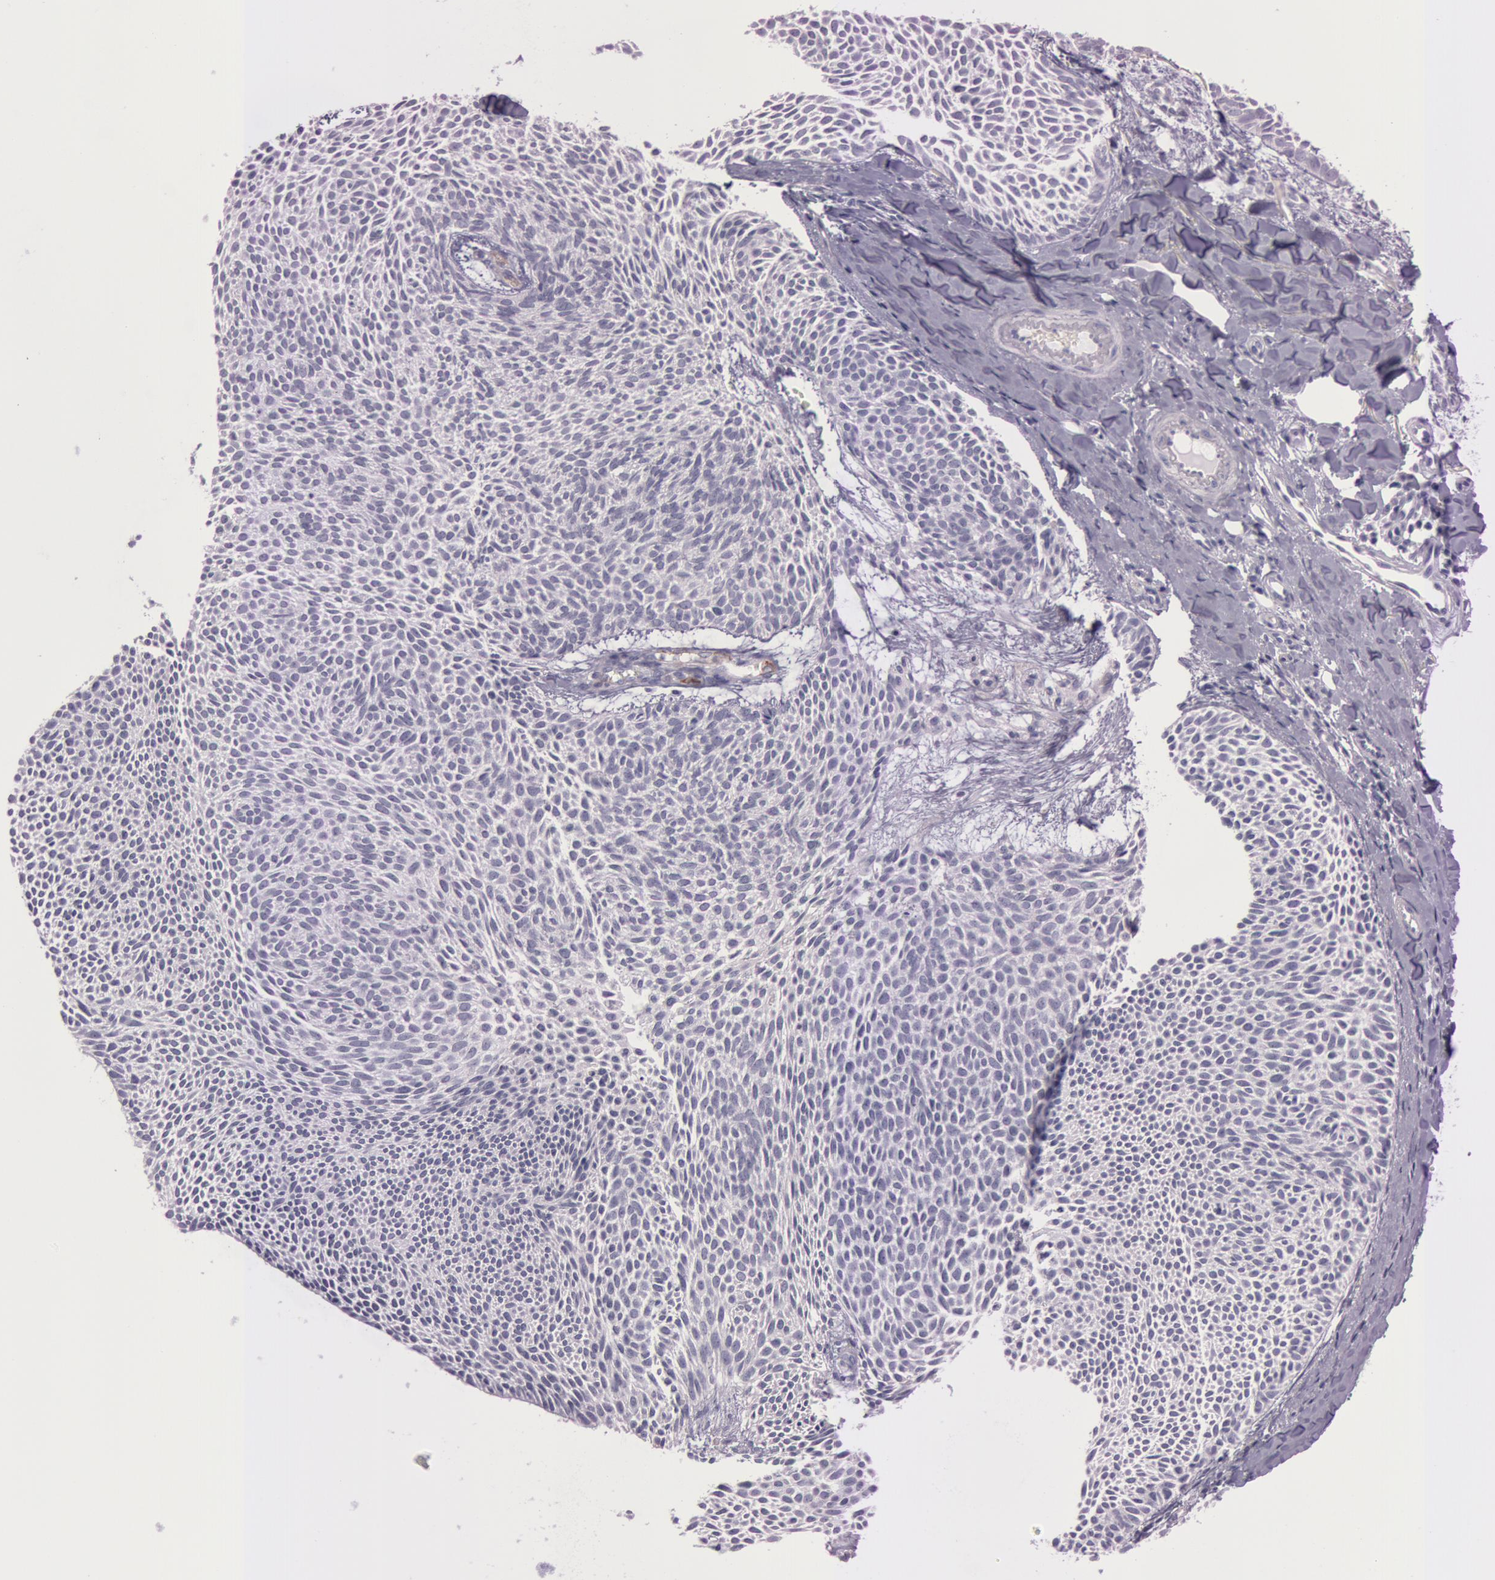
{"staining": {"intensity": "negative", "quantity": "none", "location": "none"}, "tissue": "skin cancer", "cell_type": "Tumor cells", "image_type": "cancer", "snomed": [{"axis": "morphology", "description": "Basal cell carcinoma"}, {"axis": "topography", "description": "Skin"}], "caption": "This micrograph is of skin cancer (basal cell carcinoma) stained with immunohistochemistry (IHC) to label a protein in brown with the nuclei are counter-stained blue. There is no positivity in tumor cells.", "gene": "FOLH1", "patient": {"sex": "male", "age": 84}}